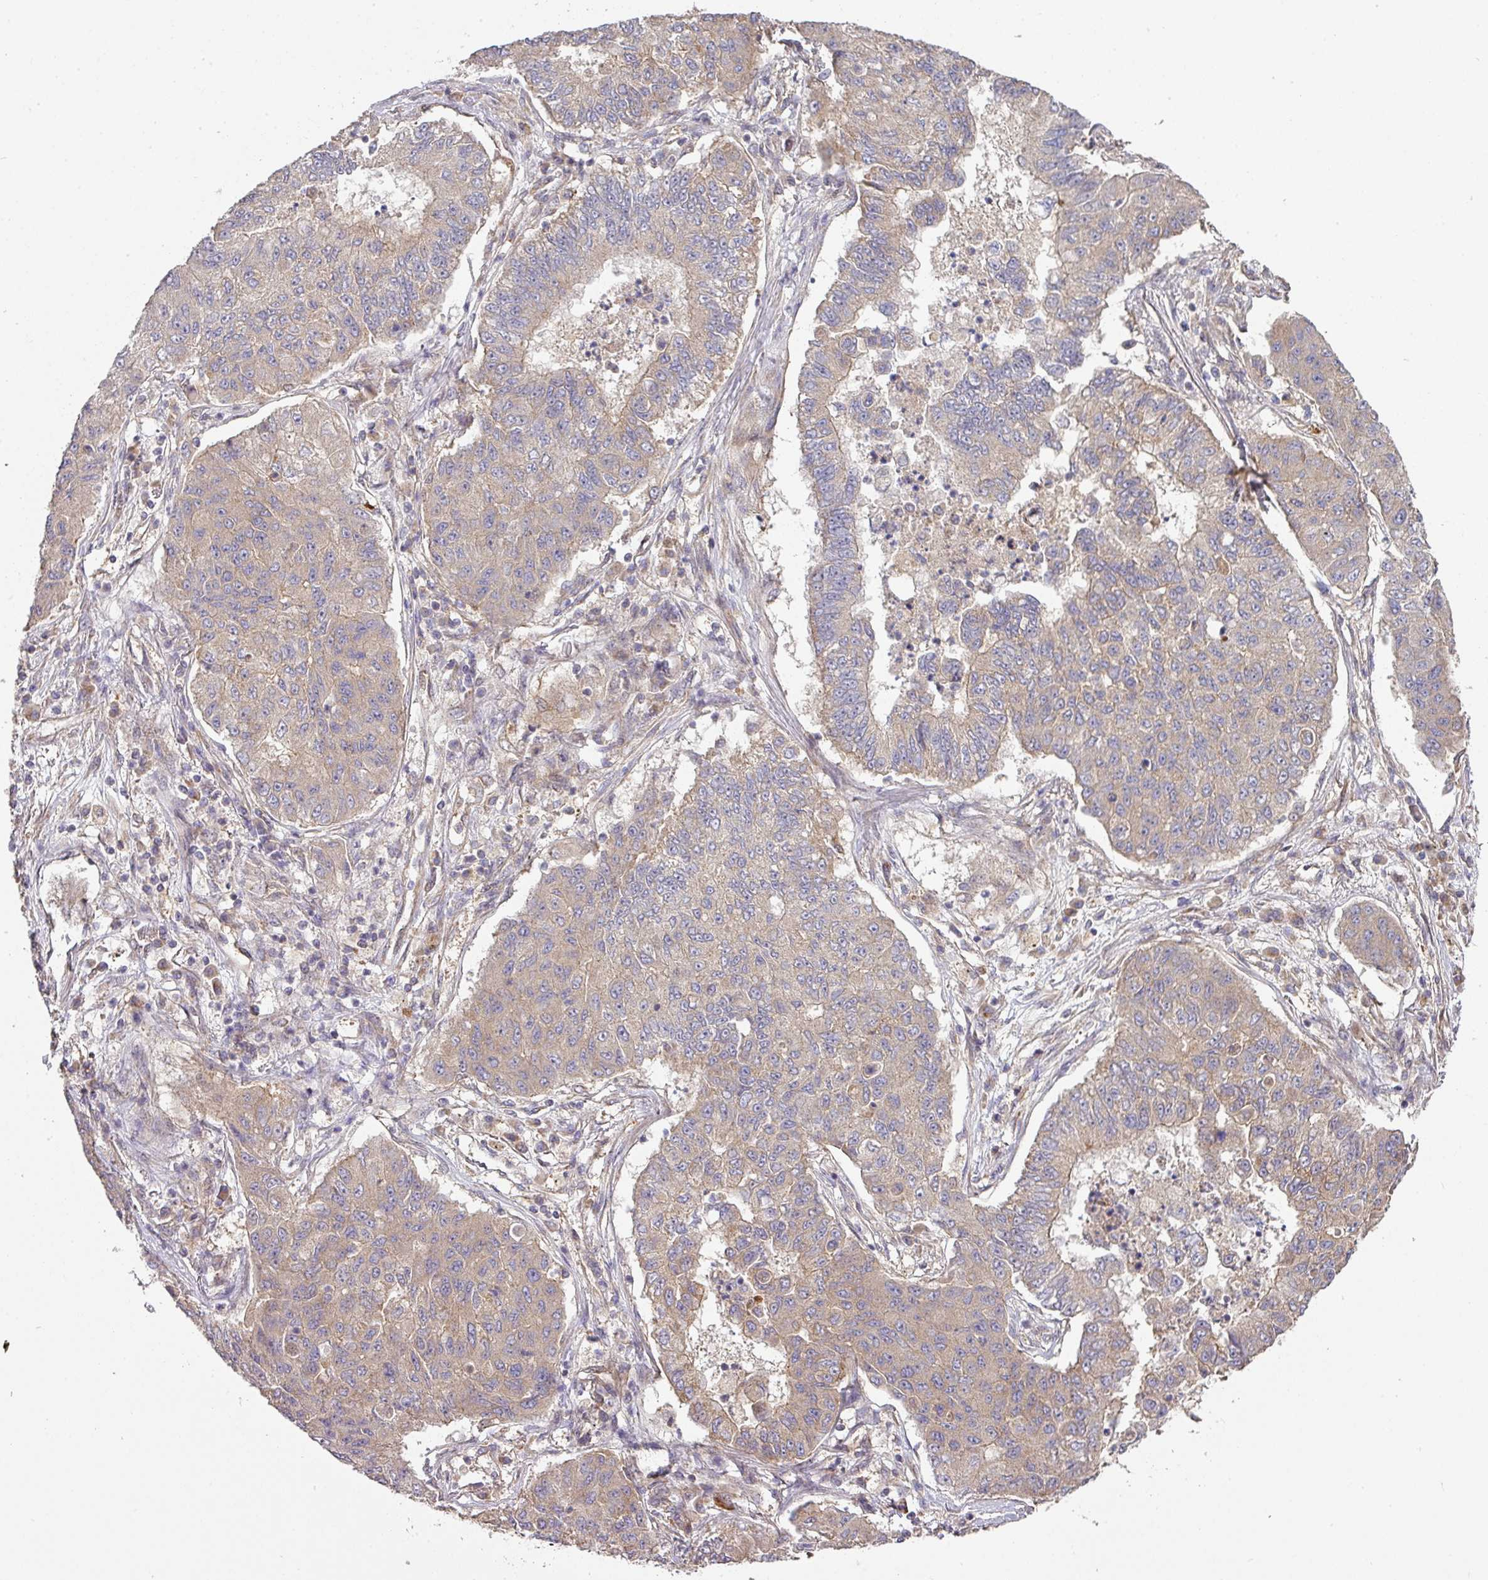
{"staining": {"intensity": "weak", "quantity": "25%-75%", "location": "cytoplasmic/membranous"}, "tissue": "lung cancer", "cell_type": "Tumor cells", "image_type": "cancer", "snomed": [{"axis": "morphology", "description": "Squamous cell carcinoma, NOS"}, {"axis": "topography", "description": "Lung"}], "caption": "This image demonstrates squamous cell carcinoma (lung) stained with immunohistochemistry to label a protein in brown. The cytoplasmic/membranous of tumor cells show weak positivity for the protein. Nuclei are counter-stained blue.", "gene": "STK35", "patient": {"sex": "male", "age": 74}}